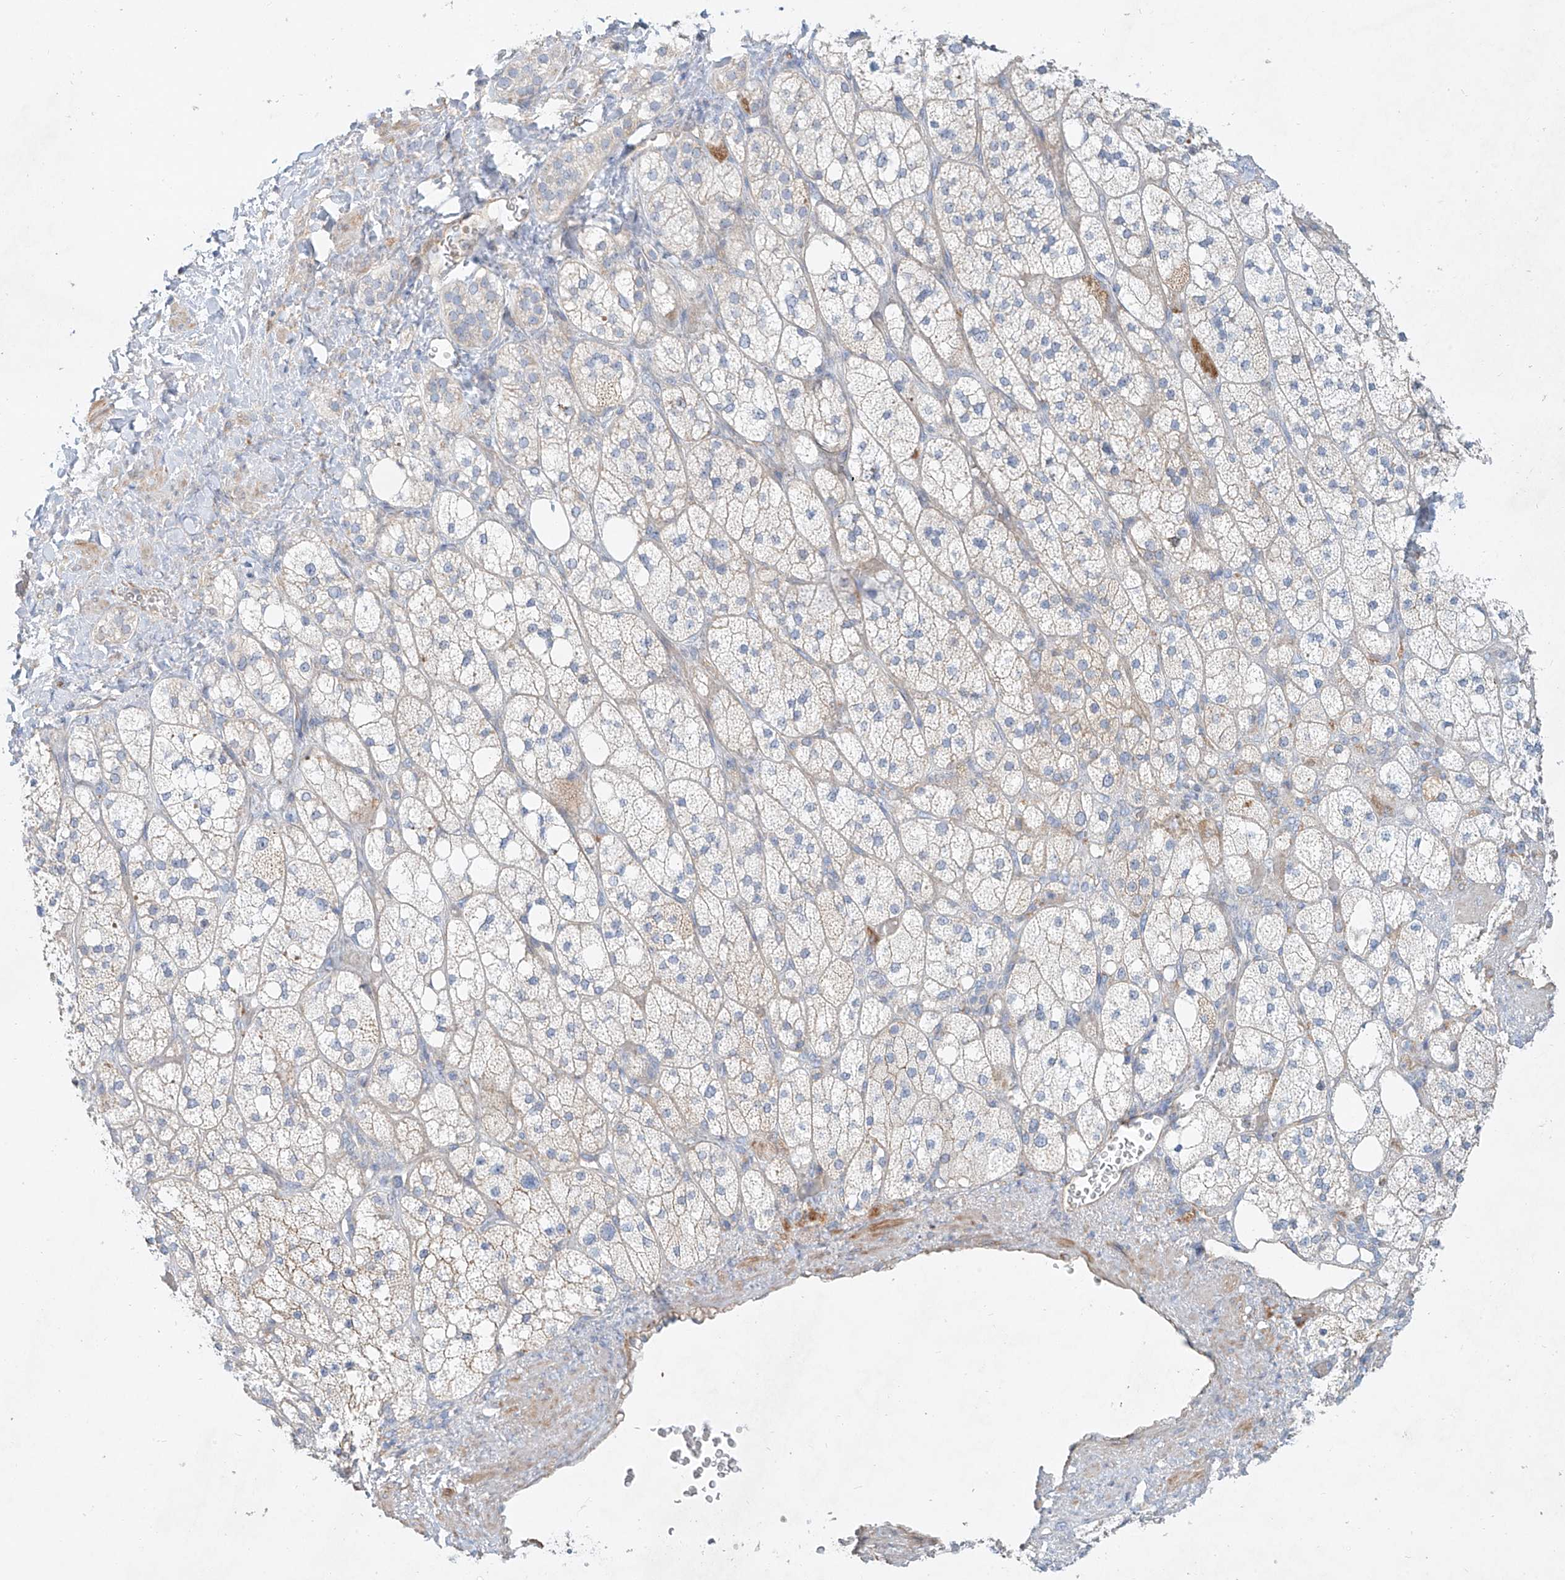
{"staining": {"intensity": "weak", "quantity": "<25%", "location": "cytoplasmic/membranous"}, "tissue": "adrenal gland", "cell_type": "Glandular cells", "image_type": "normal", "snomed": [{"axis": "morphology", "description": "Normal tissue, NOS"}, {"axis": "topography", "description": "Adrenal gland"}], "caption": "Immunohistochemical staining of benign adrenal gland demonstrates no significant staining in glandular cells.", "gene": "AJM1", "patient": {"sex": "male", "age": 61}}